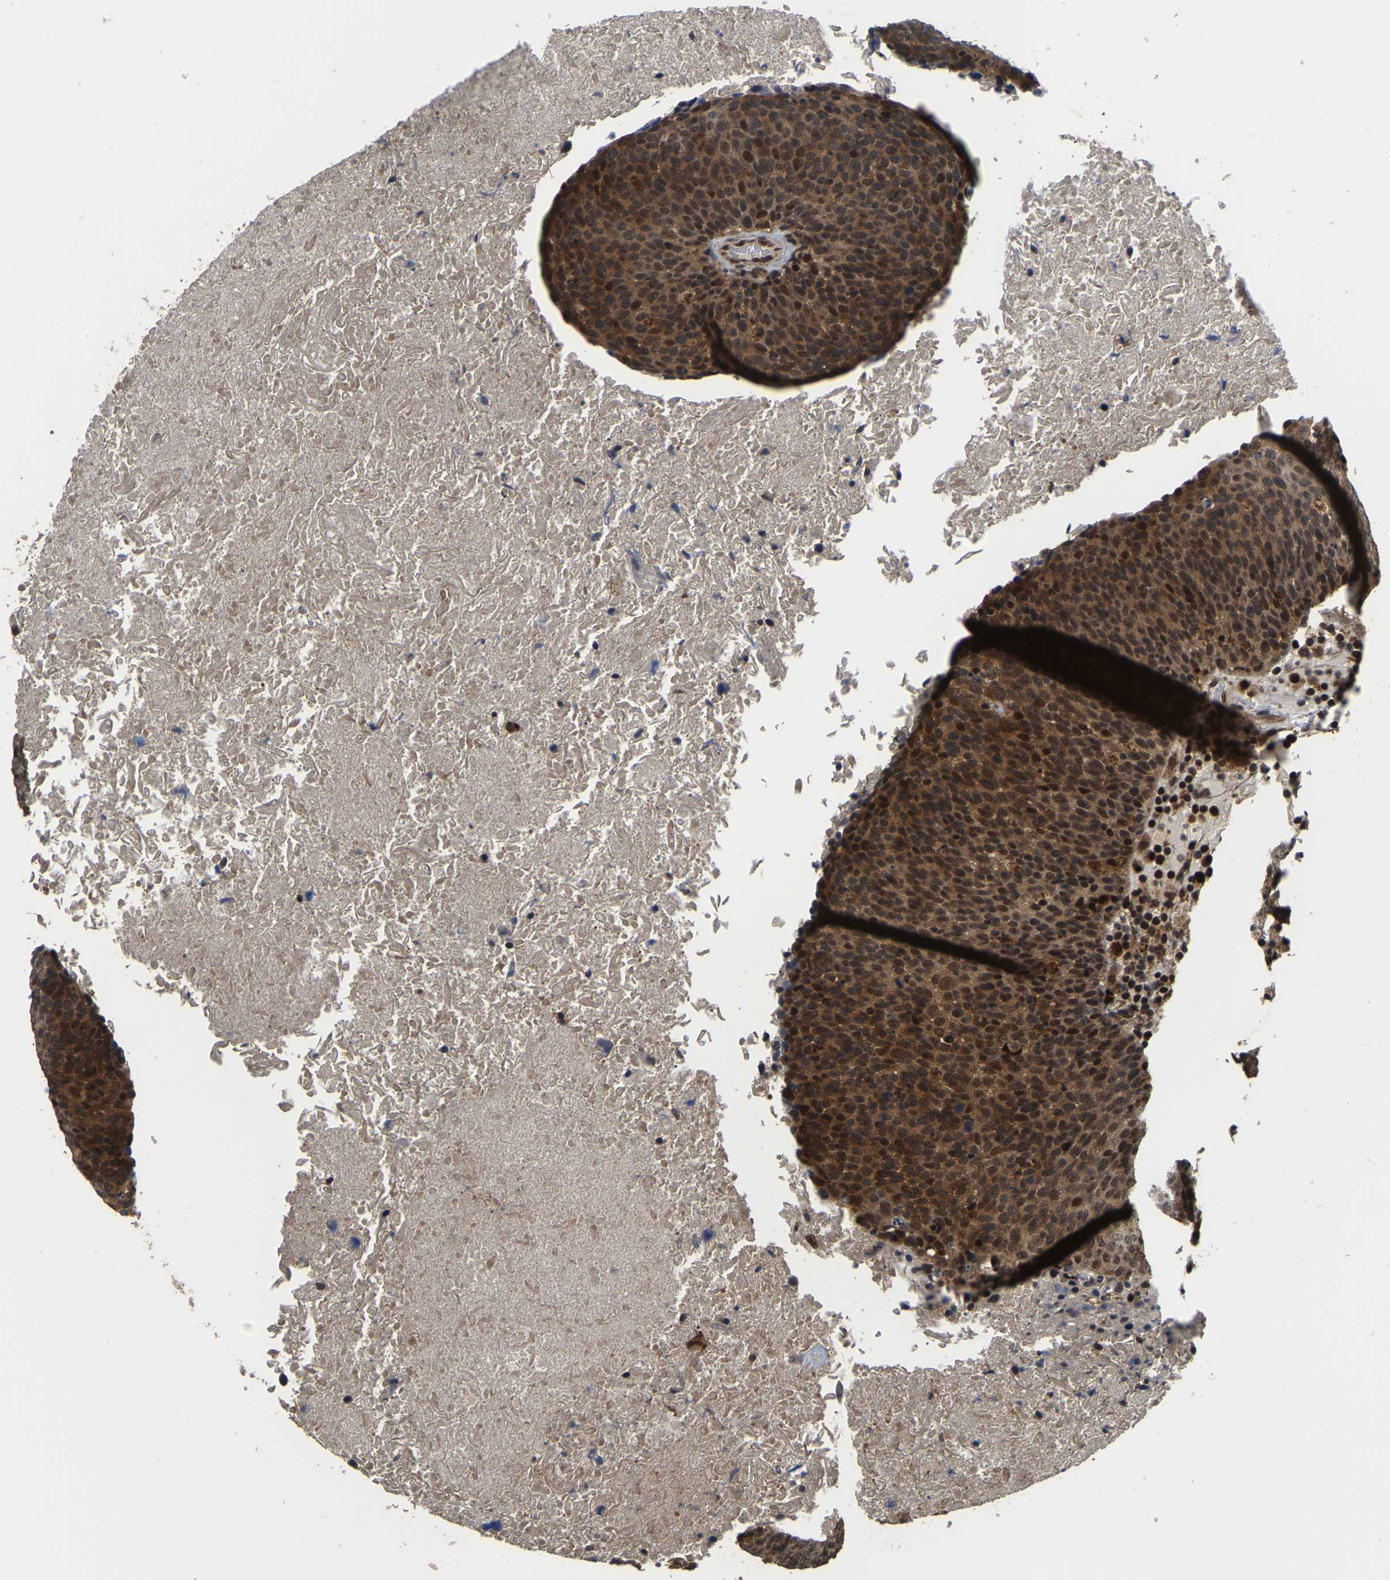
{"staining": {"intensity": "strong", "quantity": ">75%", "location": "cytoplasmic/membranous,nuclear"}, "tissue": "head and neck cancer", "cell_type": "Tumor cells", "image_type": "cancer", "snomed": [{"axis": "morphology", "description": "Squamous cell carcinoma, NOS"}, {"axis": "morphology", "description": "Squamous cell carcinoma, metastatic, NOS"}, {"axis": "topography", "description": "Lymph node"}, {"axis": "topography", "description": "Head-Neck"}], "caption": "Protein staining demonstrates strong cytoplasmic/membranous and nuclear positivity in about >75% of tumor cells in head and neck cancer (metastatic squamous cell carcinoma). (brown staining indicates protein expression, while blue staining denotes nuclei).", "gene": "CIAO1", "patient": {"sex": "male", "age": 62}}